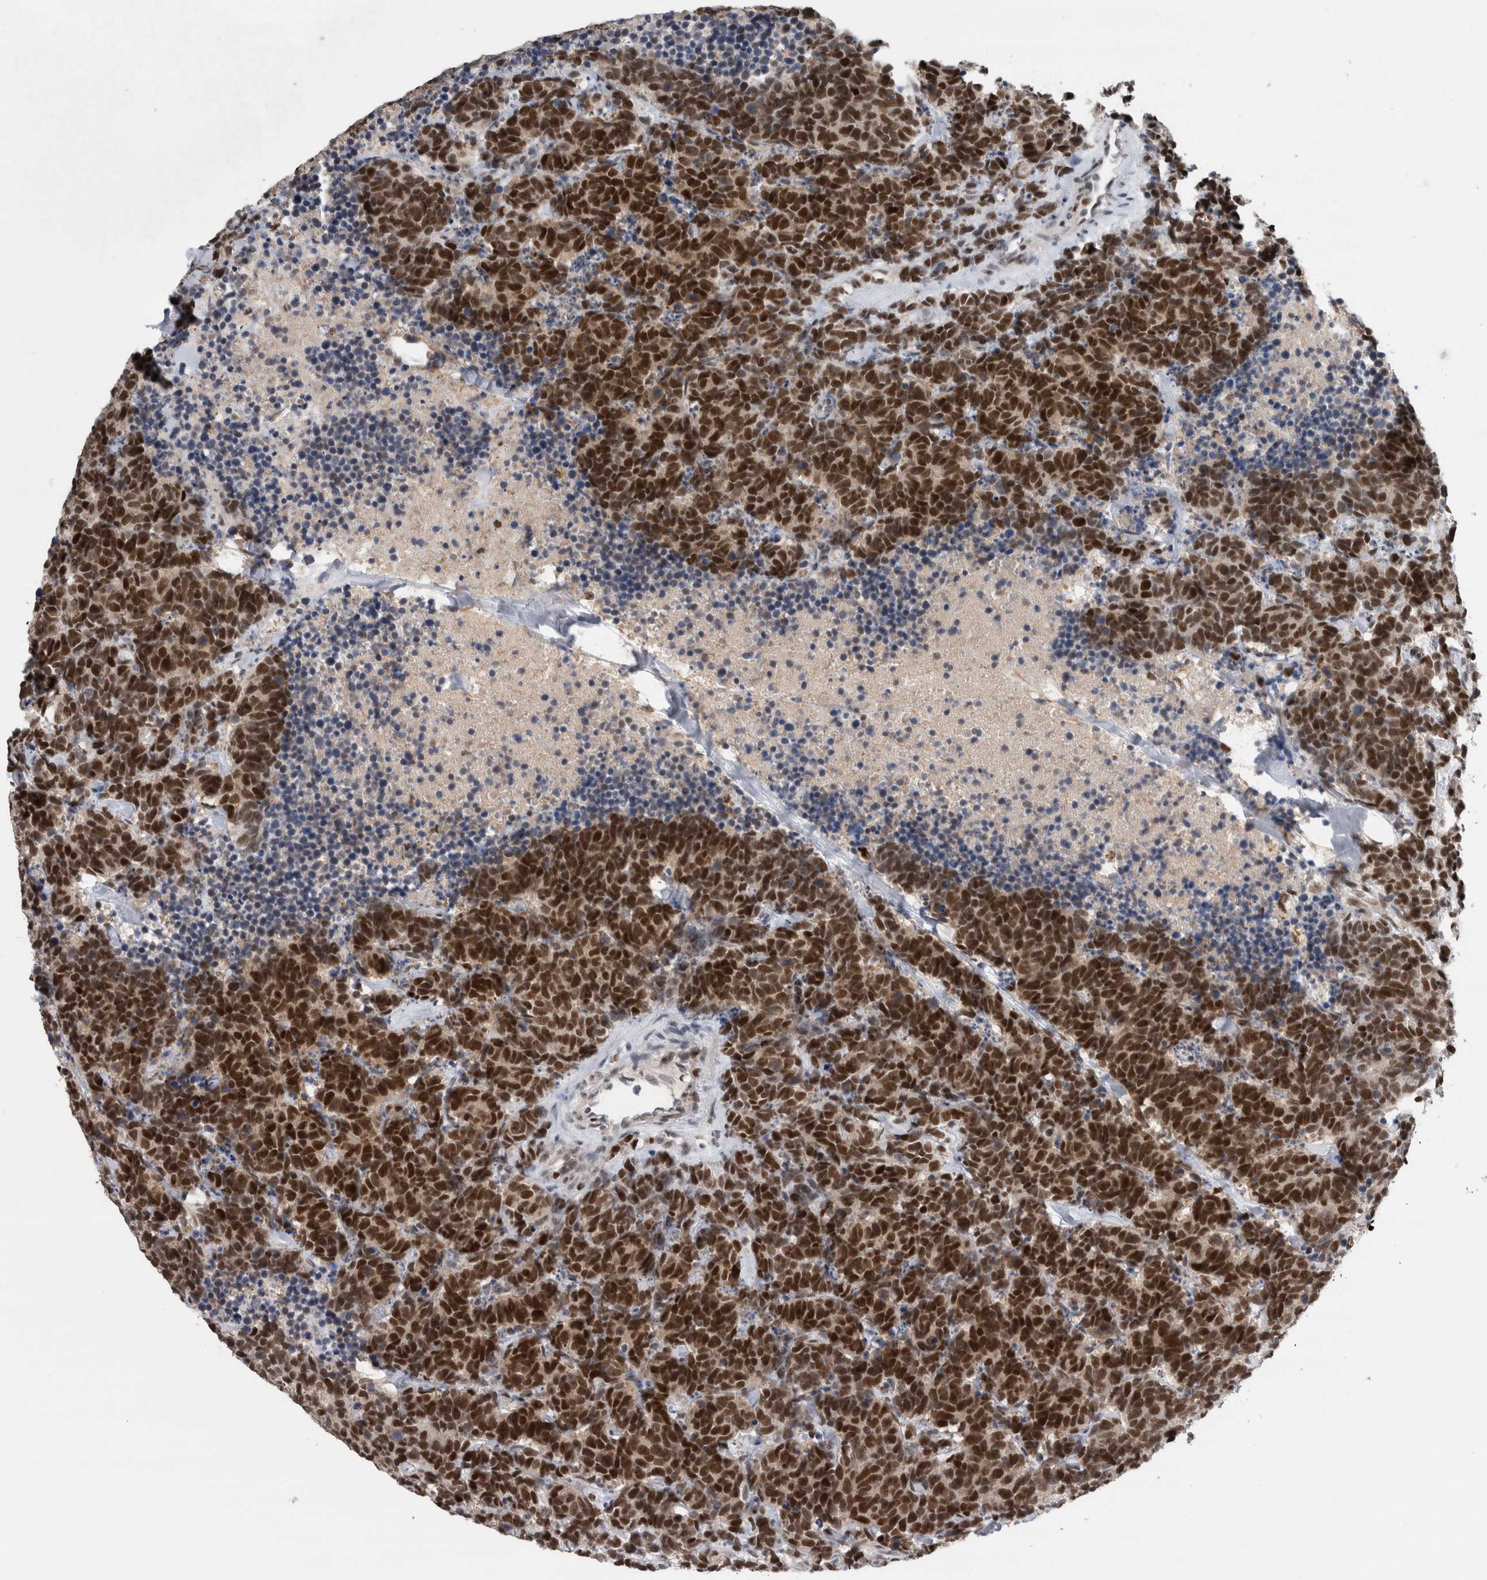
{"staining": {"intensity": "strong", "quantity": ">75%", "location": "nuclear"}, "tissue": "carcinoid", "cell_type": "Tumor cells", "image_type": "cancer", "snomed": [{"axis": "morphology", "description": "Carcinoma, NOS"}, {"axis": "morphology", "description": "Carcinoid, malignant, NOS"}, {"axis": "topography", "description": "Urinary bladder"}], "caption": "Carcinoid stained for a protein shows strong nuclear positivity in tumor cells.", "gene": "POLD2", "patient": {"sex": "male", "age": 57}}